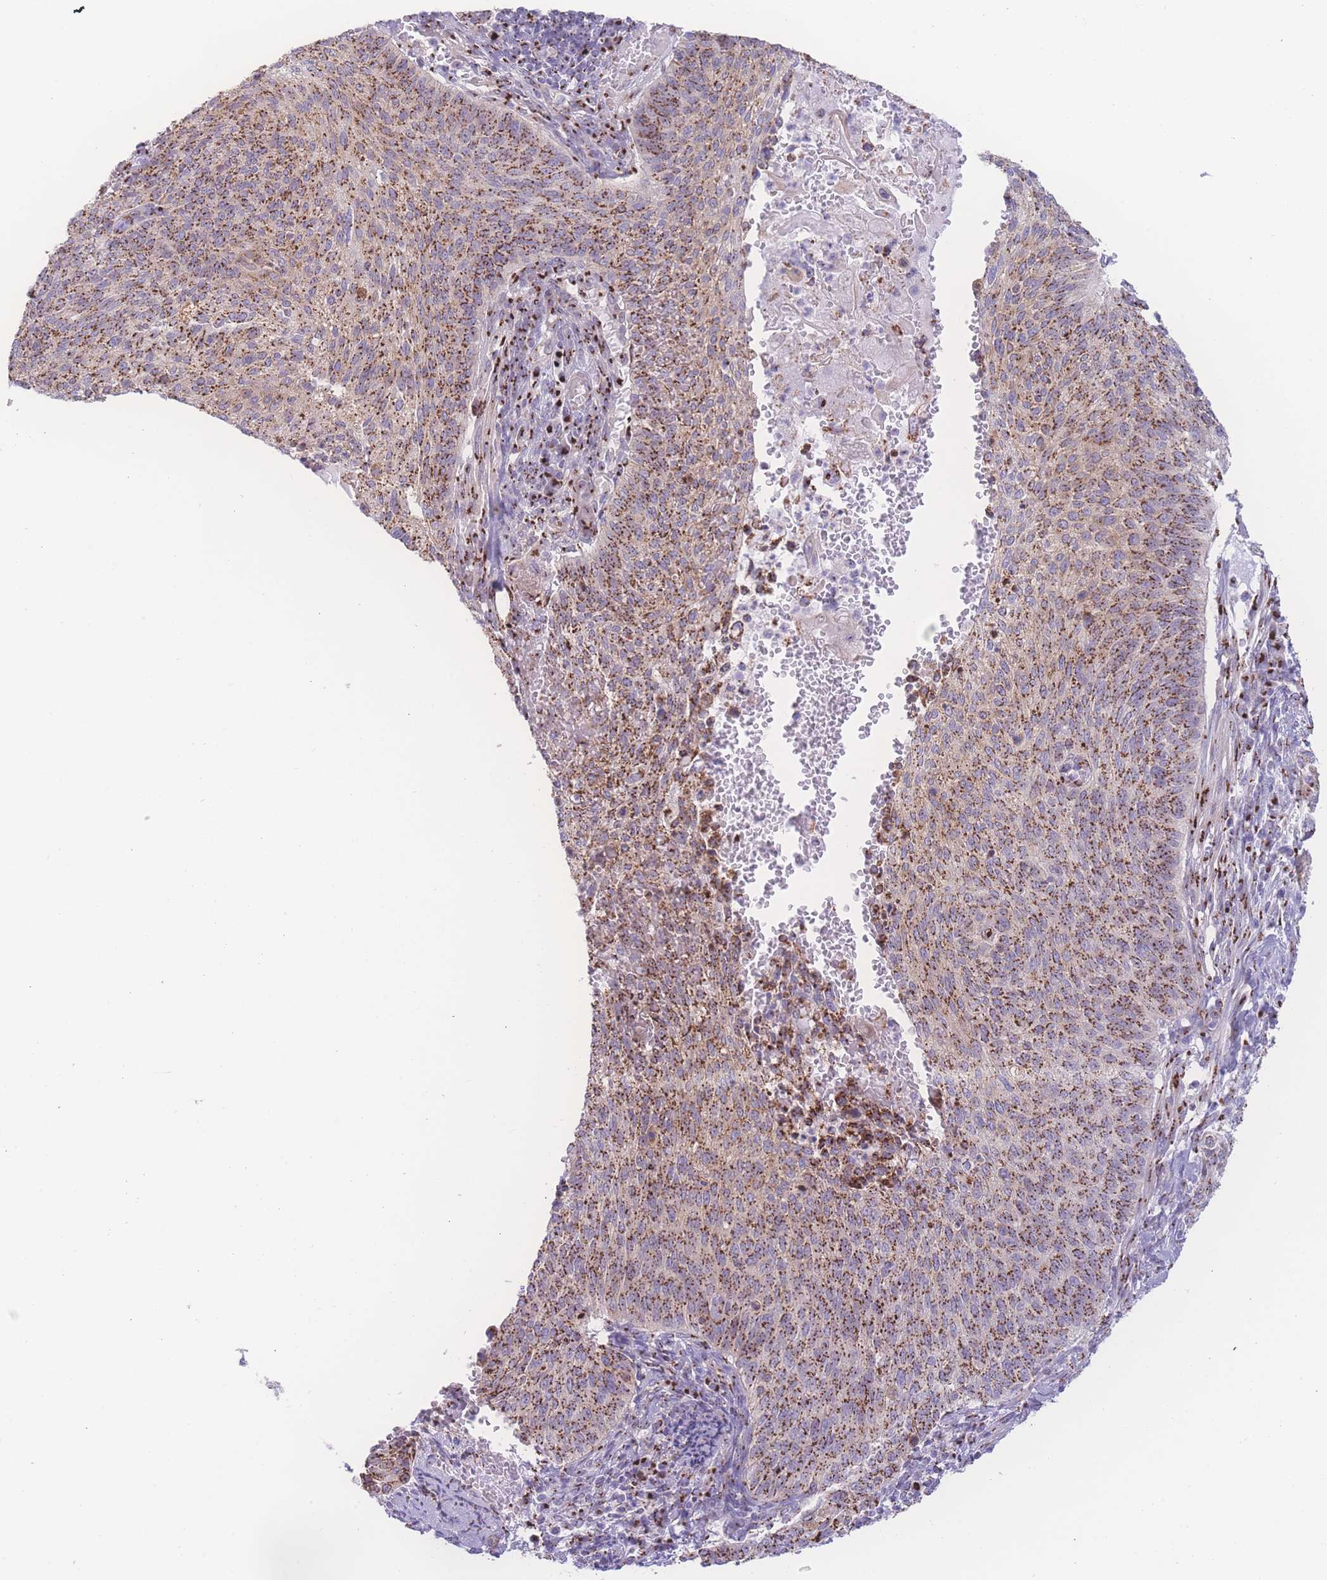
{"staining": {"intensity": "strong", "quantity": ">75%", "location": "cytoplasmic/membranous"}, "tissue": "cervical cancer", "cell_type": "Tumor cells", "image_type": "cancer", "snomed": [{"axis": "morphology", "description": "Squamous cell carcinoma, NOS"}, {"axis": "topography", "description": "Cervix"}], "caption": "Immunohistochemical staining of cervical cancer shows strong cytoplasmic/membranous protein expression in about >75% of tumor cells. (brown staining indicates protein expression, while blue staining denotes nuclei).", "gene": "GOLM2", "patient": {"sex": "female", "age": 70}}